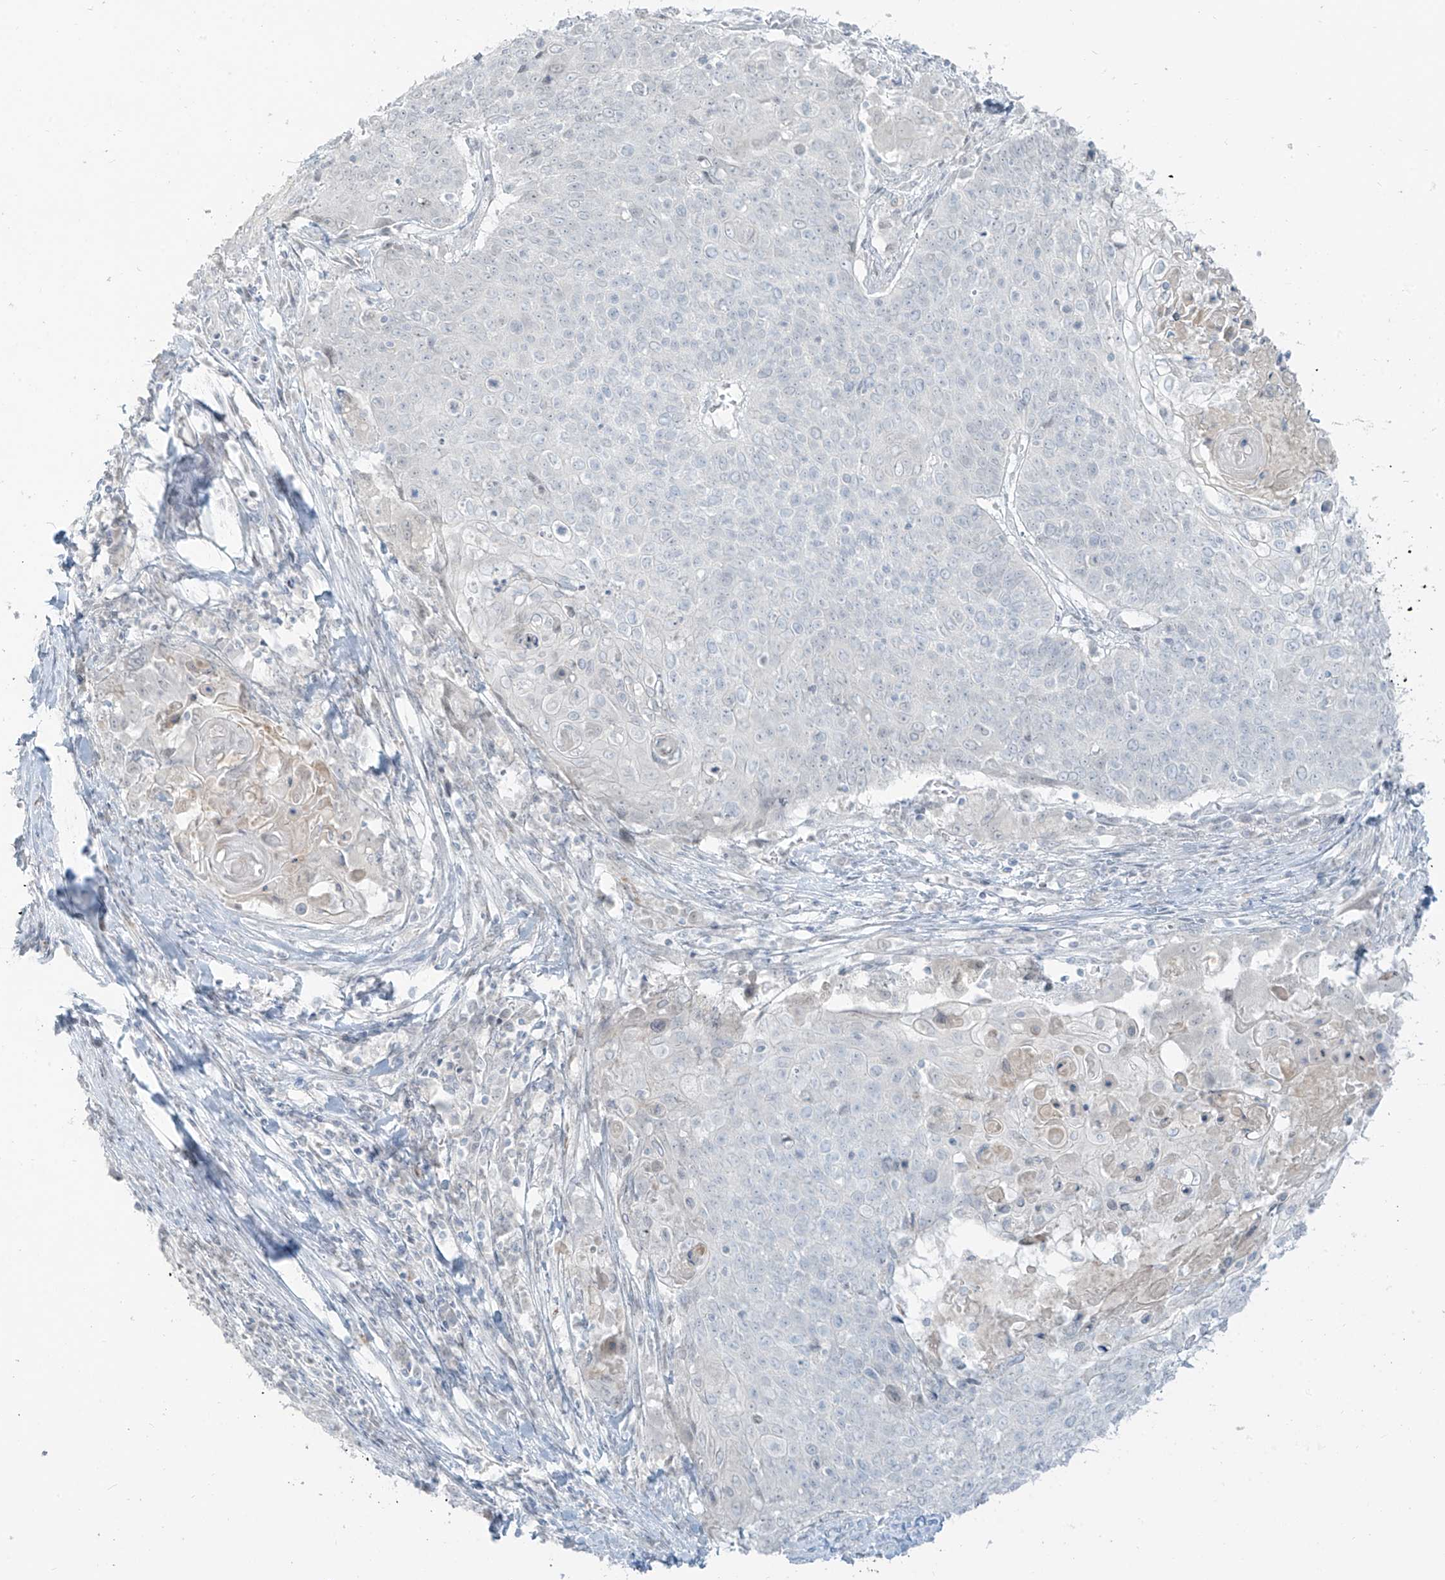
{"staining": {"intensity": "negative", "quantity": "none", "location": "none"}, "tissue": "cervical cancer", "cell_type": "Tumor cells", "image_type": "cancer", "snomed": [{"axis": "morphology", "description": "Squamous cell carcinoma, NOS"}, {"axis": "topography", "description": "Cervix"}], "caption": "The IHC histopathology image has no significant staining in tumor cells of cervical squamous cell carcinoma tissue.", "gene": "PRDM6", "patient": {"sex": "female", "age": 39}}